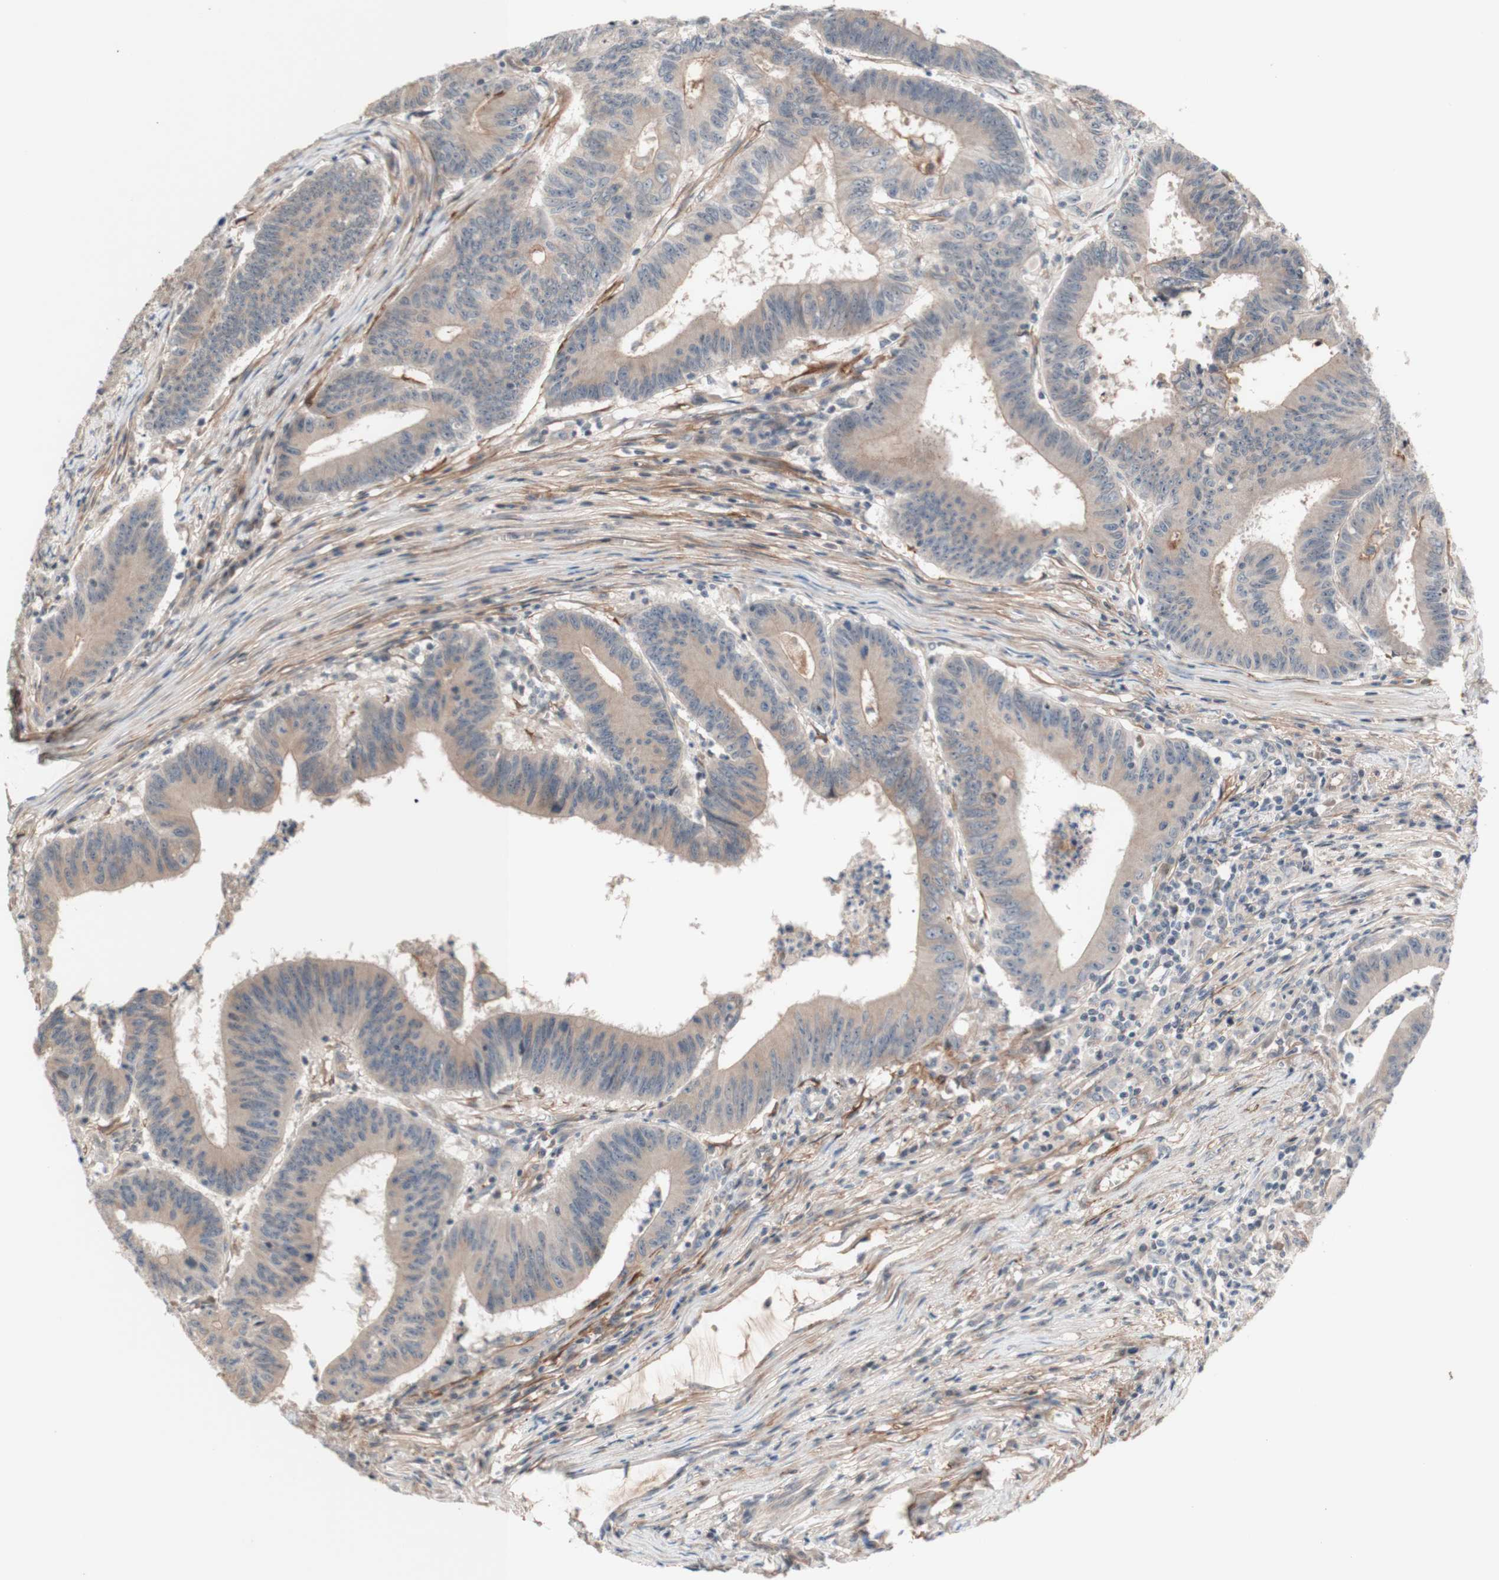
{"staining": {"intensity": "weak", "quantity": ">75%", "location": "cytoplasmic/membranous"}, "tissue": "colorectal cancer", "cell_type": "Tumor cells", "image_type": "cancer", "snomed": [{"axis": "morphology", "description": "Adenocarcinoma, NOS"}, {"axis": "topography", "description": "Colon"}], "caption": "The immunohistochemical stain highlights weak cytoplasmic/membranous staining in tumor cells of colorectal cancer (adenocarcinoma) tissue.", "gene": "CD55", "patient": {"sex": "male", "age": 45}}